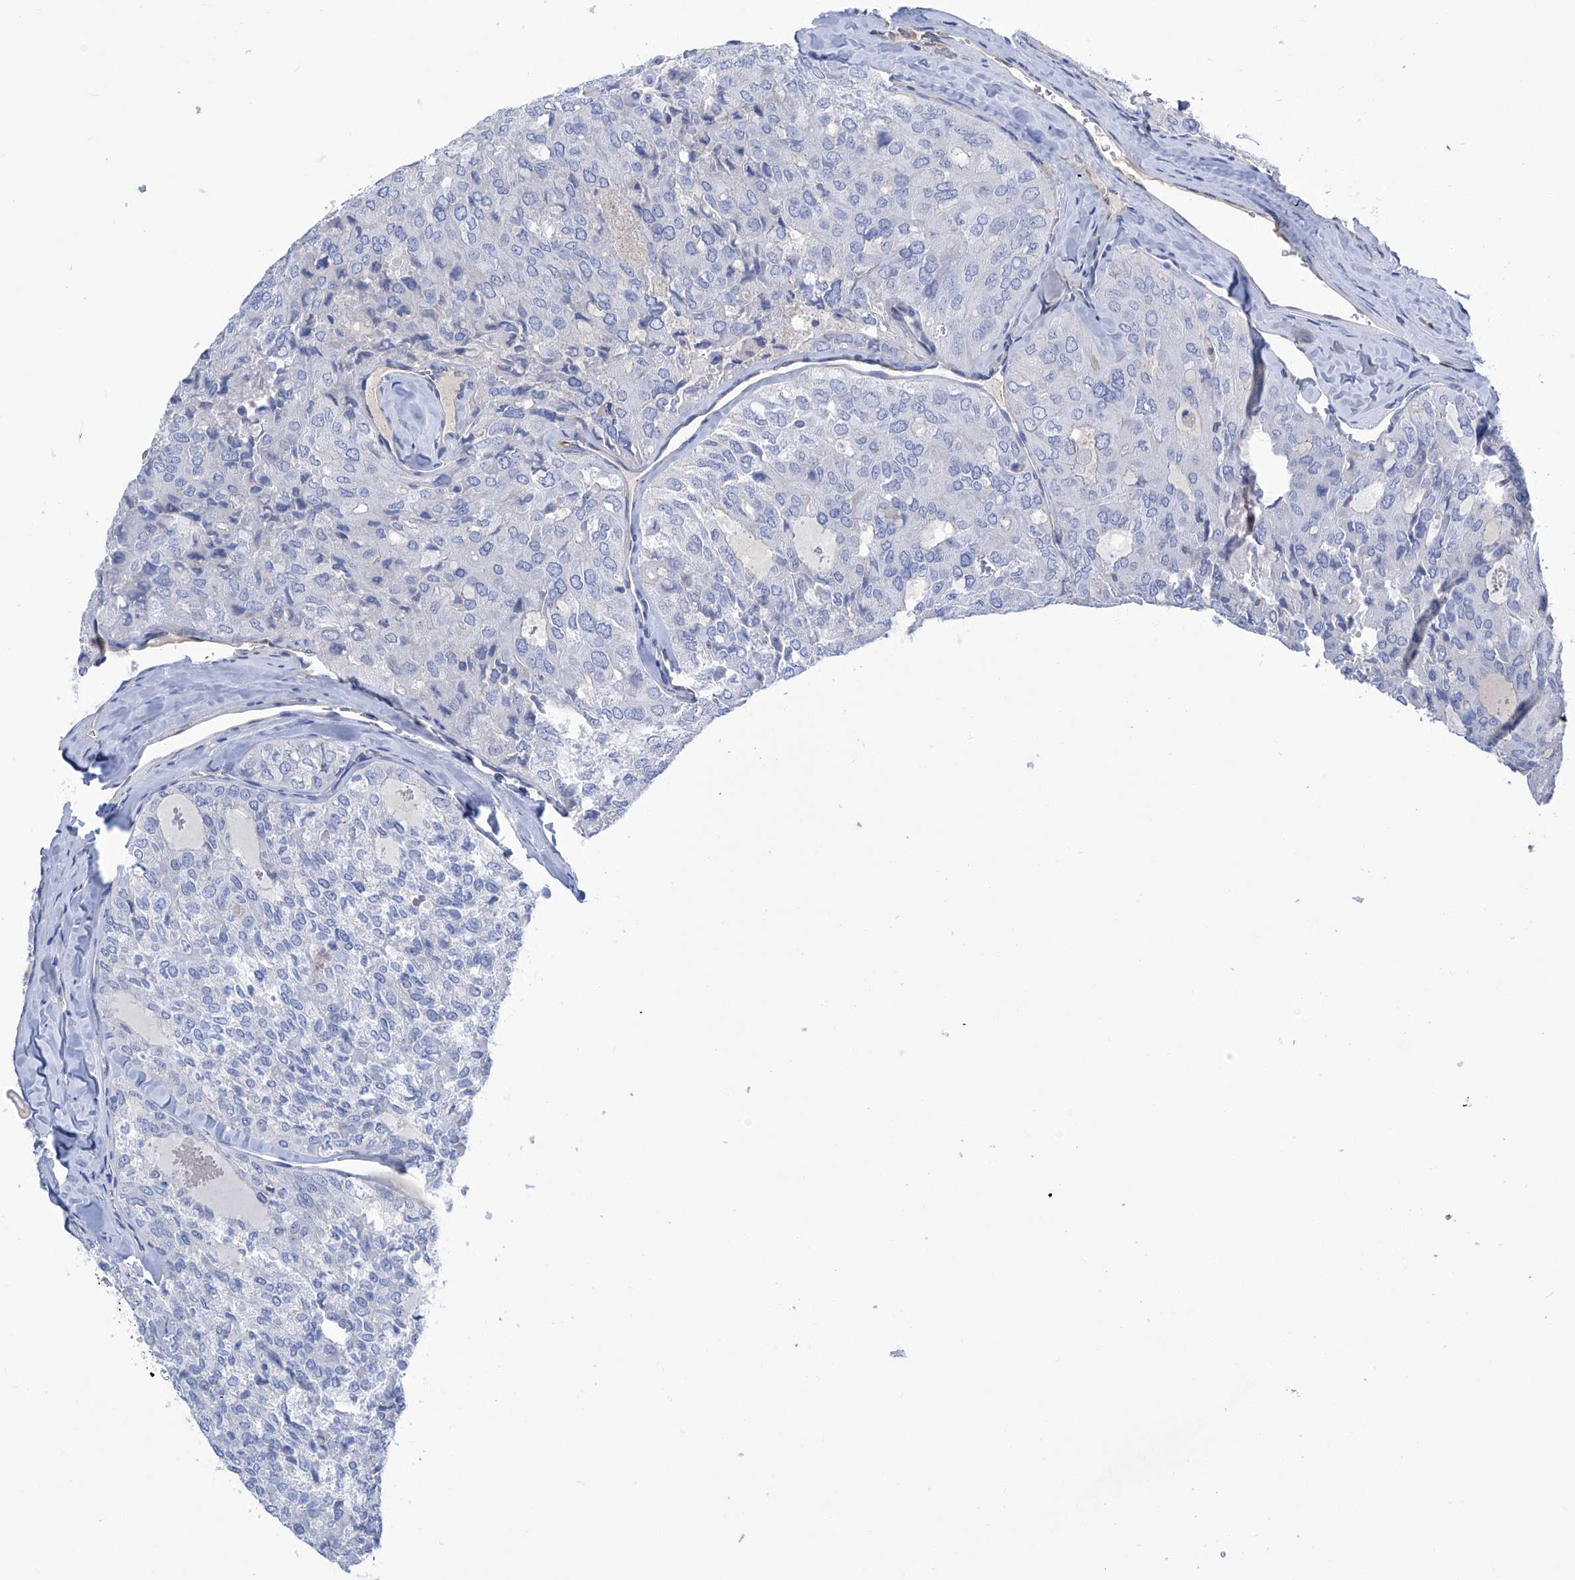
{"staining": {"intensity": "negative", "quantity": "none", "location": "none"}, "tissue": "thyroid cancer", "cell_type": "Tumor cells", "image_type": "cancer", "snomed": [{"axis": "morphology", "description": "Follicular adenoma carcinoma, NOS"}, {"axis": "topography", "description": "Thyroid gland"}], "caption": "Immunohistochemistry (IHC) photomicrograph of human thyroid follicular adenoma carcinoma stained for a protein (brown), which displays no positivity in tumor cells.", "gene": "PGM3", "patient": {"sex": "male", "age": 75}}